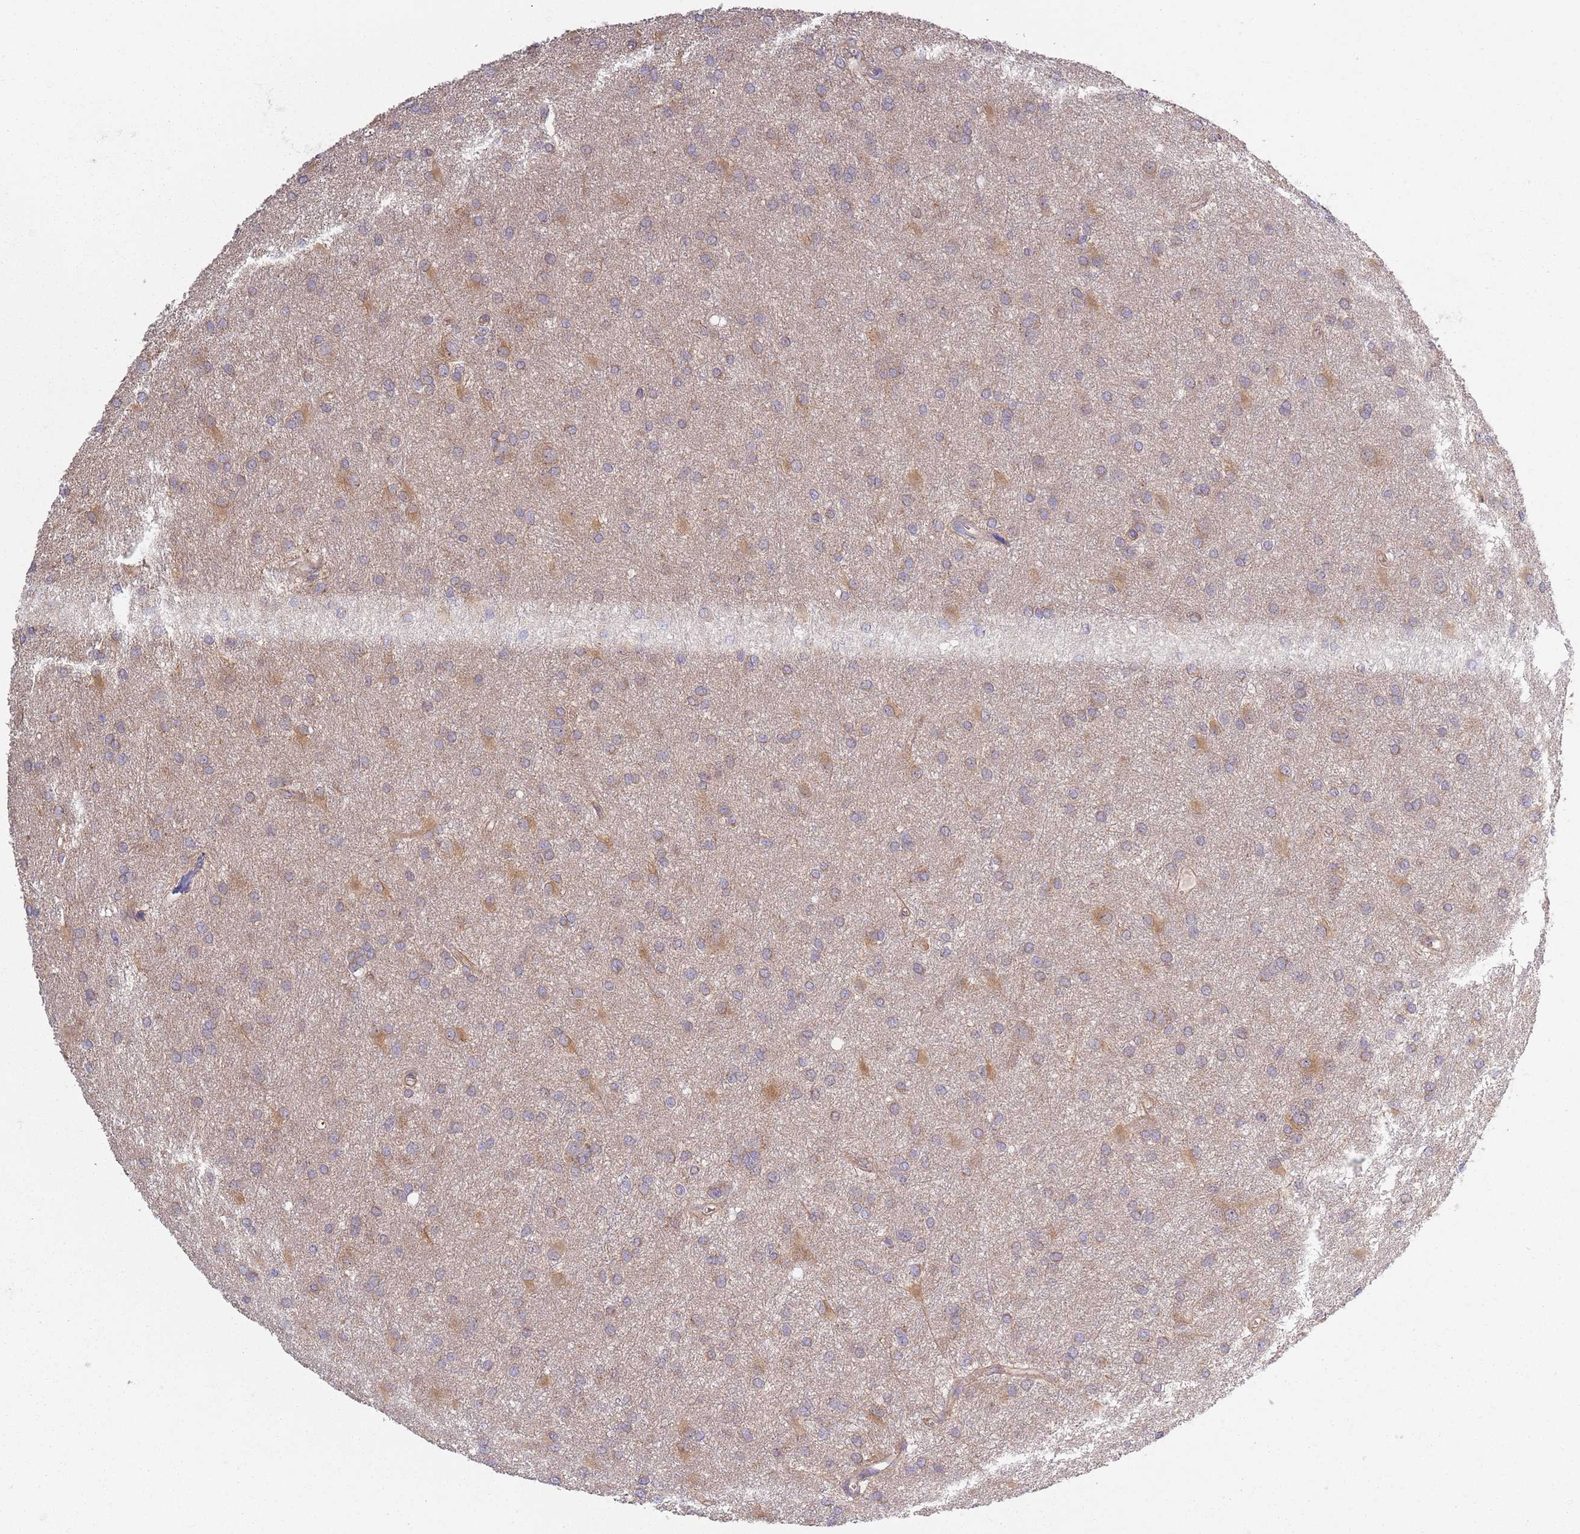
{"staining": {"intensity": "moderate", "quantity": "<25%", "location": "cytoplasmic/membranous"}, "tissue": "glioma", "cell_type": "Tumor cells", "image_type": "cancer", "snomed": [{"axis": "morphology", "description": "Glioma, malignant, High grade"}, {"axis": "topography", "description": "Brain"}], "caption": "The micrograph displays a brown stain indicating the presence of a protein in the cytoplasmic/membranous of tumor cells in malignant glioma (high-grade). The staining was performed using DAB (3,3'-diaminobenzidine) to visualize the protein expression in brown, while the nuclei were stained in blue with hematoxylin (Magnification: 20x).", "gene": "COQ5", "patient": {"sex": "female", "age": 50}}